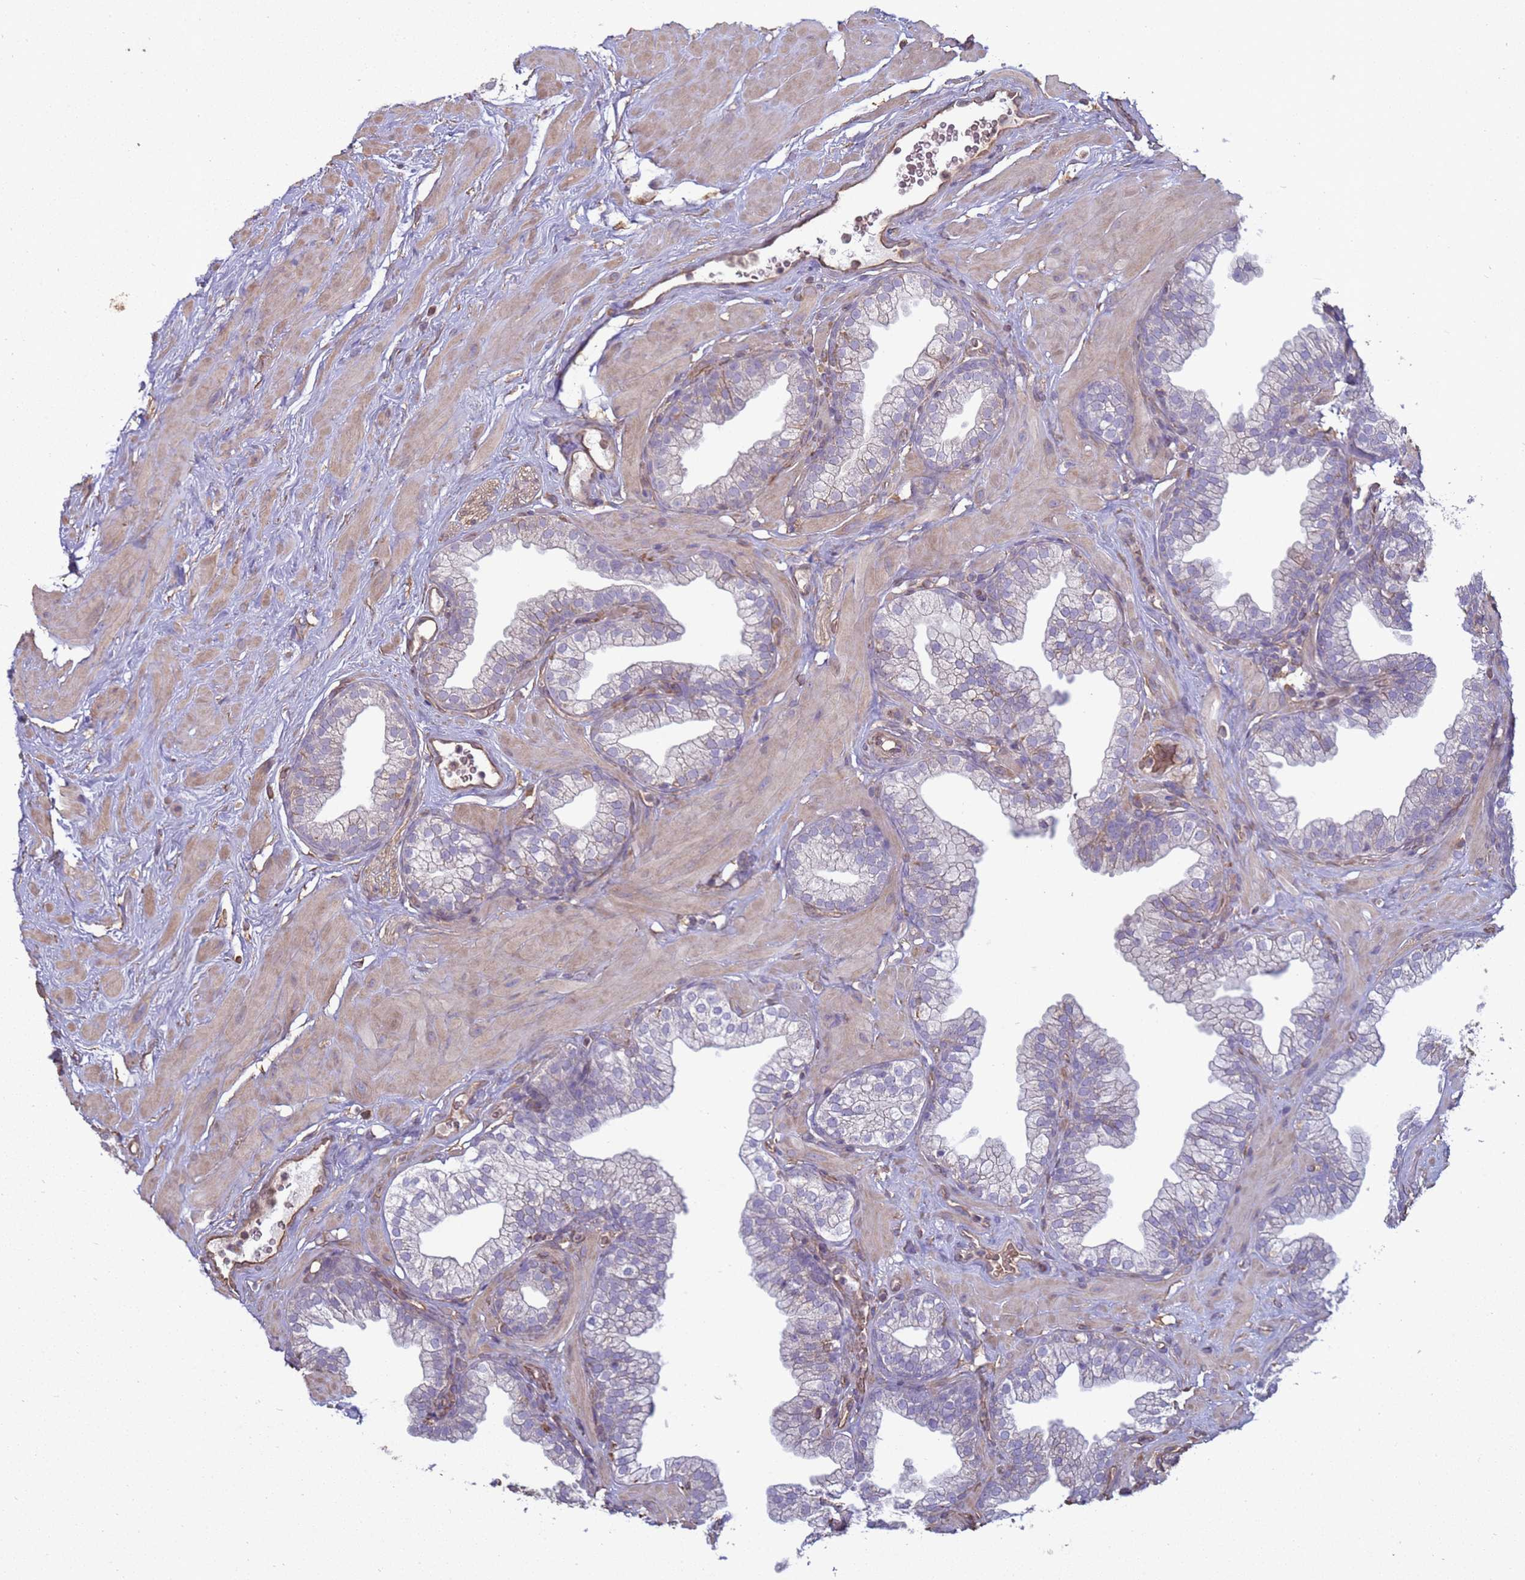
{"staining": {"intensity": "negative", "quantity": "none", "location": "none"}, "tissue": "prostate", "cell_type": "Glandular cells", "image_type": "normal", "snomed": [{"axis": "morphology", "description": "Normal tissue, NOS"}, {"axis": "morphology", "description": "Urothelial carcinoma, Low grade"}, {"axis": "topography", "description": "Urinary bladder"}, {"axis": "topography", "description": "Prostate"}], "caption": "A histopathology image of prostate stained for a protein exhibits no brown staining in glandular cells.", "gene": "SGIP1", "patient": {"sex": "male", "age": 60}}